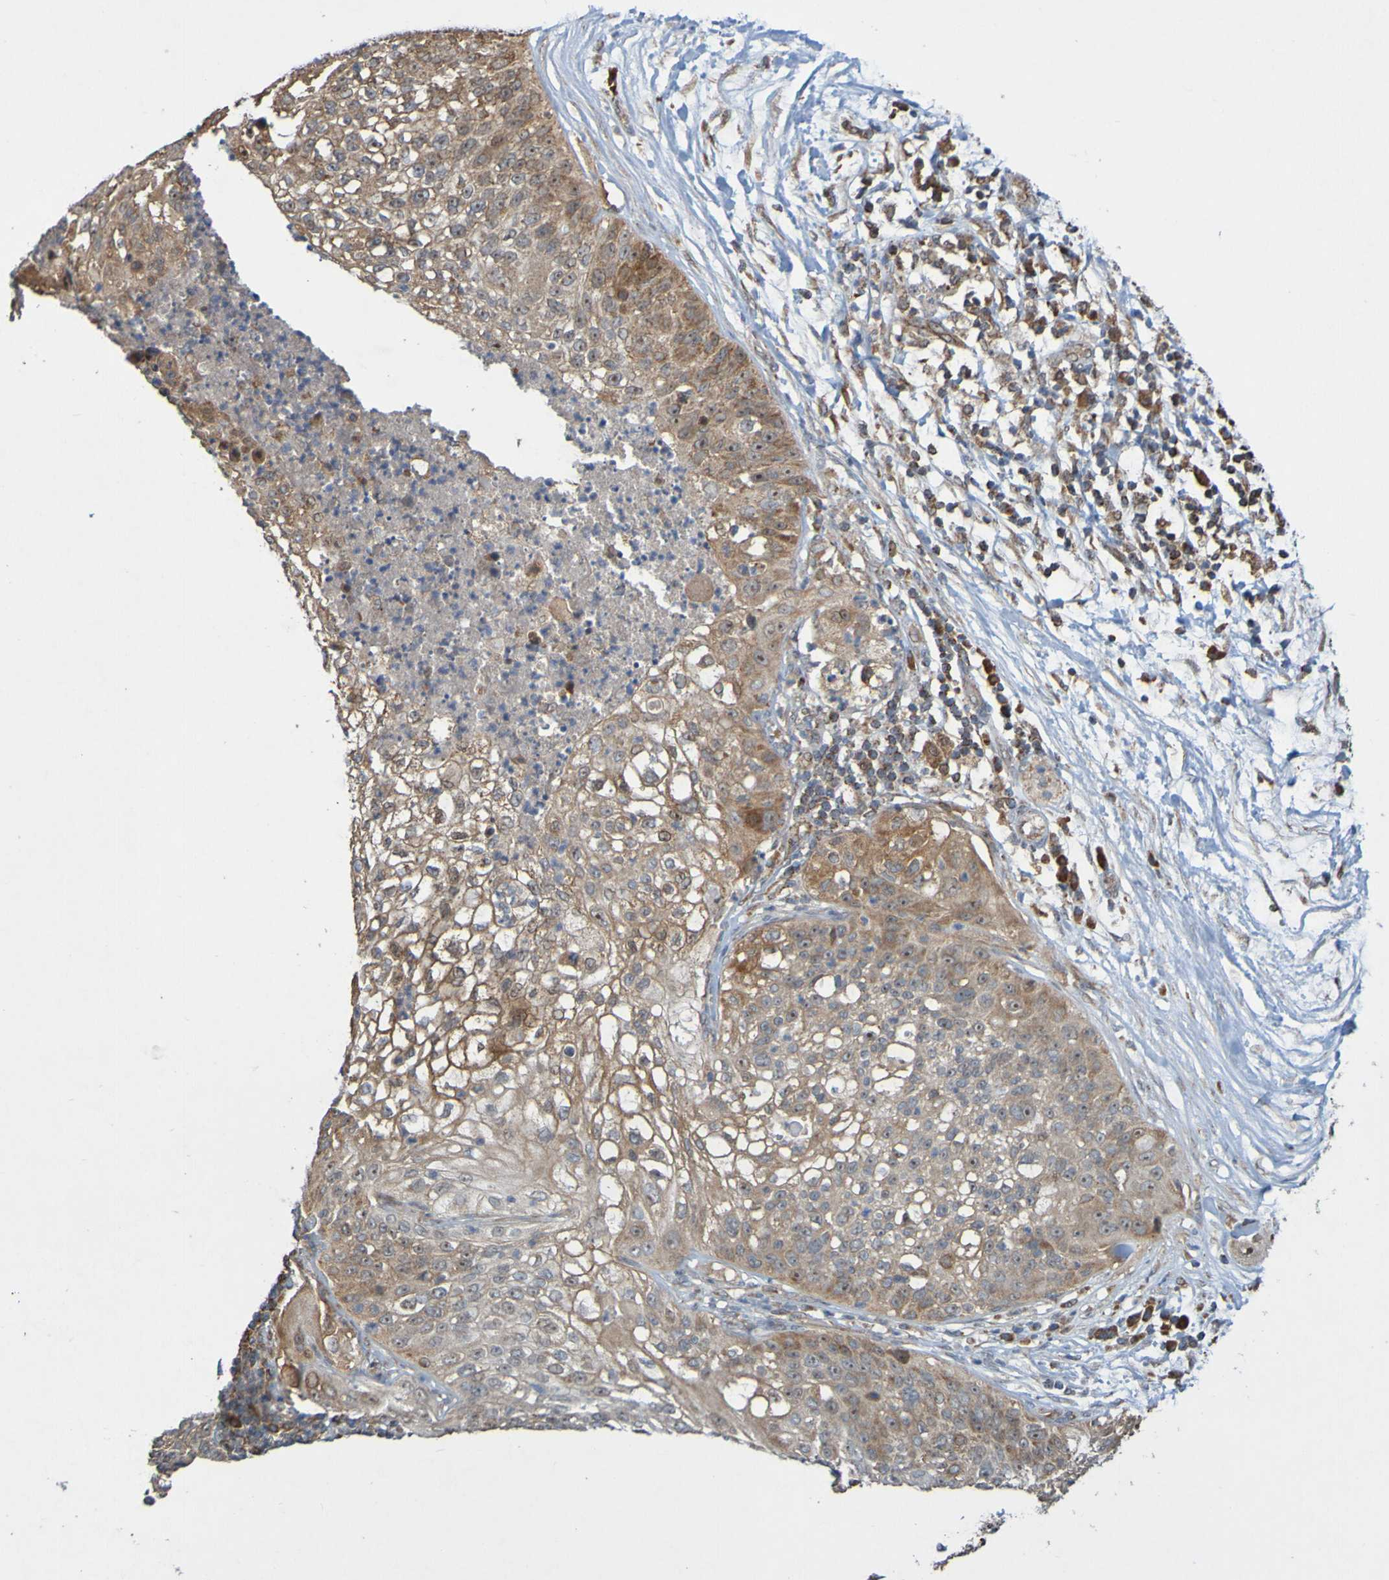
{"staining": {"intensity": "moderate", "quantity": ">75%", "location": "cytoplasmic/membranous,nuclear"}, "tissue": "lung cancer", "cell_type": "Tumor cells", "image_type": "cancer", "snomed": [{"axis": "morphology", "description": "Inflammation, NOS"}, {"axis": "morphology", "description": "Squamous cell carcinoma, NOS"}, {"axis": "topography", "description": "Lymph node"}, {"axis": "topography", "description": "Soft tissue"}, {"axis": "topography", "description": "Lung"}], "caption": "Human lung cancer (squamous cell carcinoma) stained with a protein marker shows moderate staining in tumor cells.", "gene": "TMBIM1", "patient": {"sex": "male", "age": 66}}